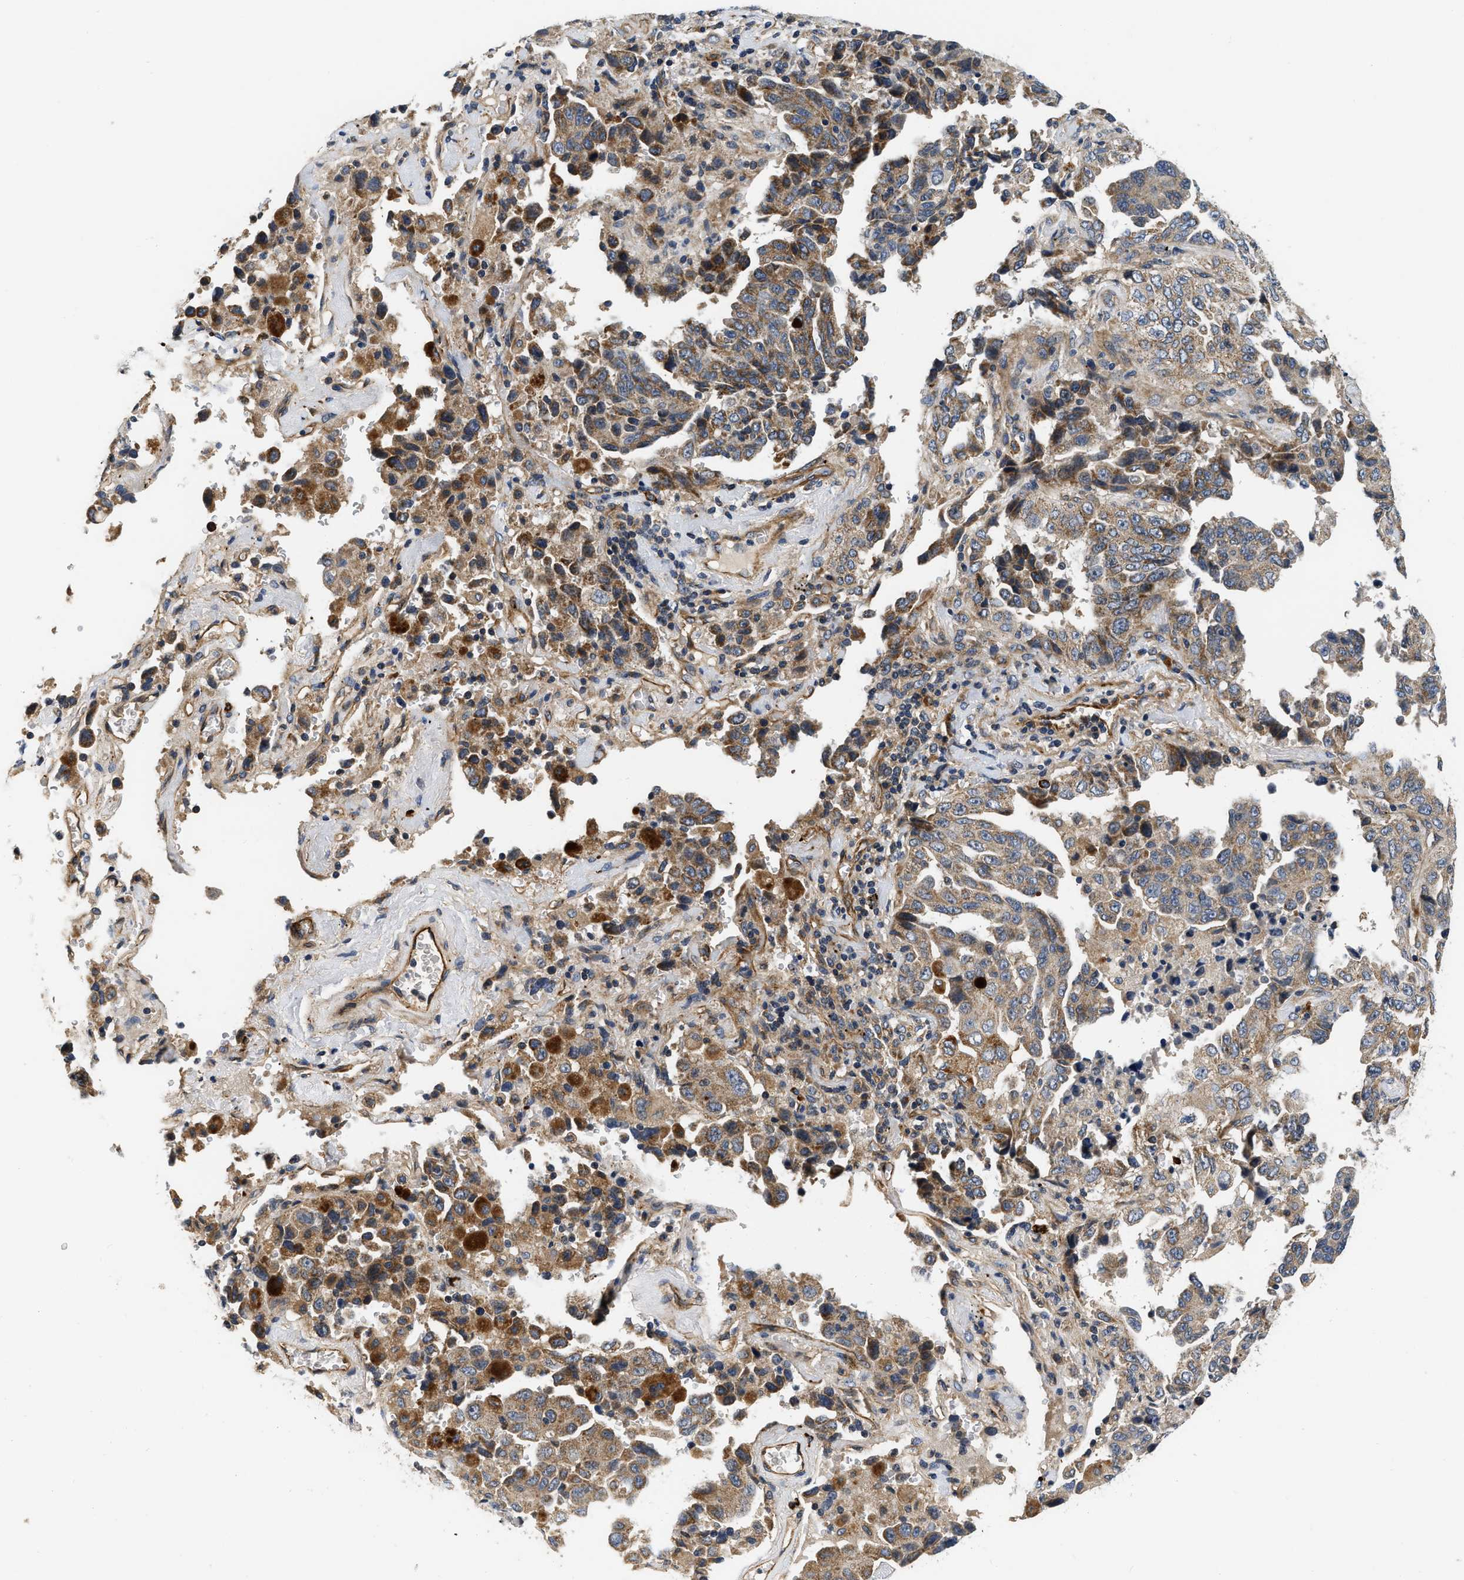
{"staining": {"intensity": "moderate", "quantity": ">75%", "location": "cytoplasmic/membranous"}, "tissue": "lung cancer", "cell_type": "Tumor cells", "image_type": "cancer", "snomed": [{"axis": "morphology", "description": "Adenocarcinoma, NOS"}, {"axis": "topography", "description": "Lung"}], "caption": "Immunohistochemistry (IHC) micrograph of neoplastic tissue: human lung adenocarcinoma stained using immunohistochemistry shows medium levels of moderate protein expression localized specifically in the cytoplasmic/membranous of tumor cells, appearing as a cytoplasmic/membranous brown color.", "gene": "NME6", "patient": {"sex": "female", "age": 51}}